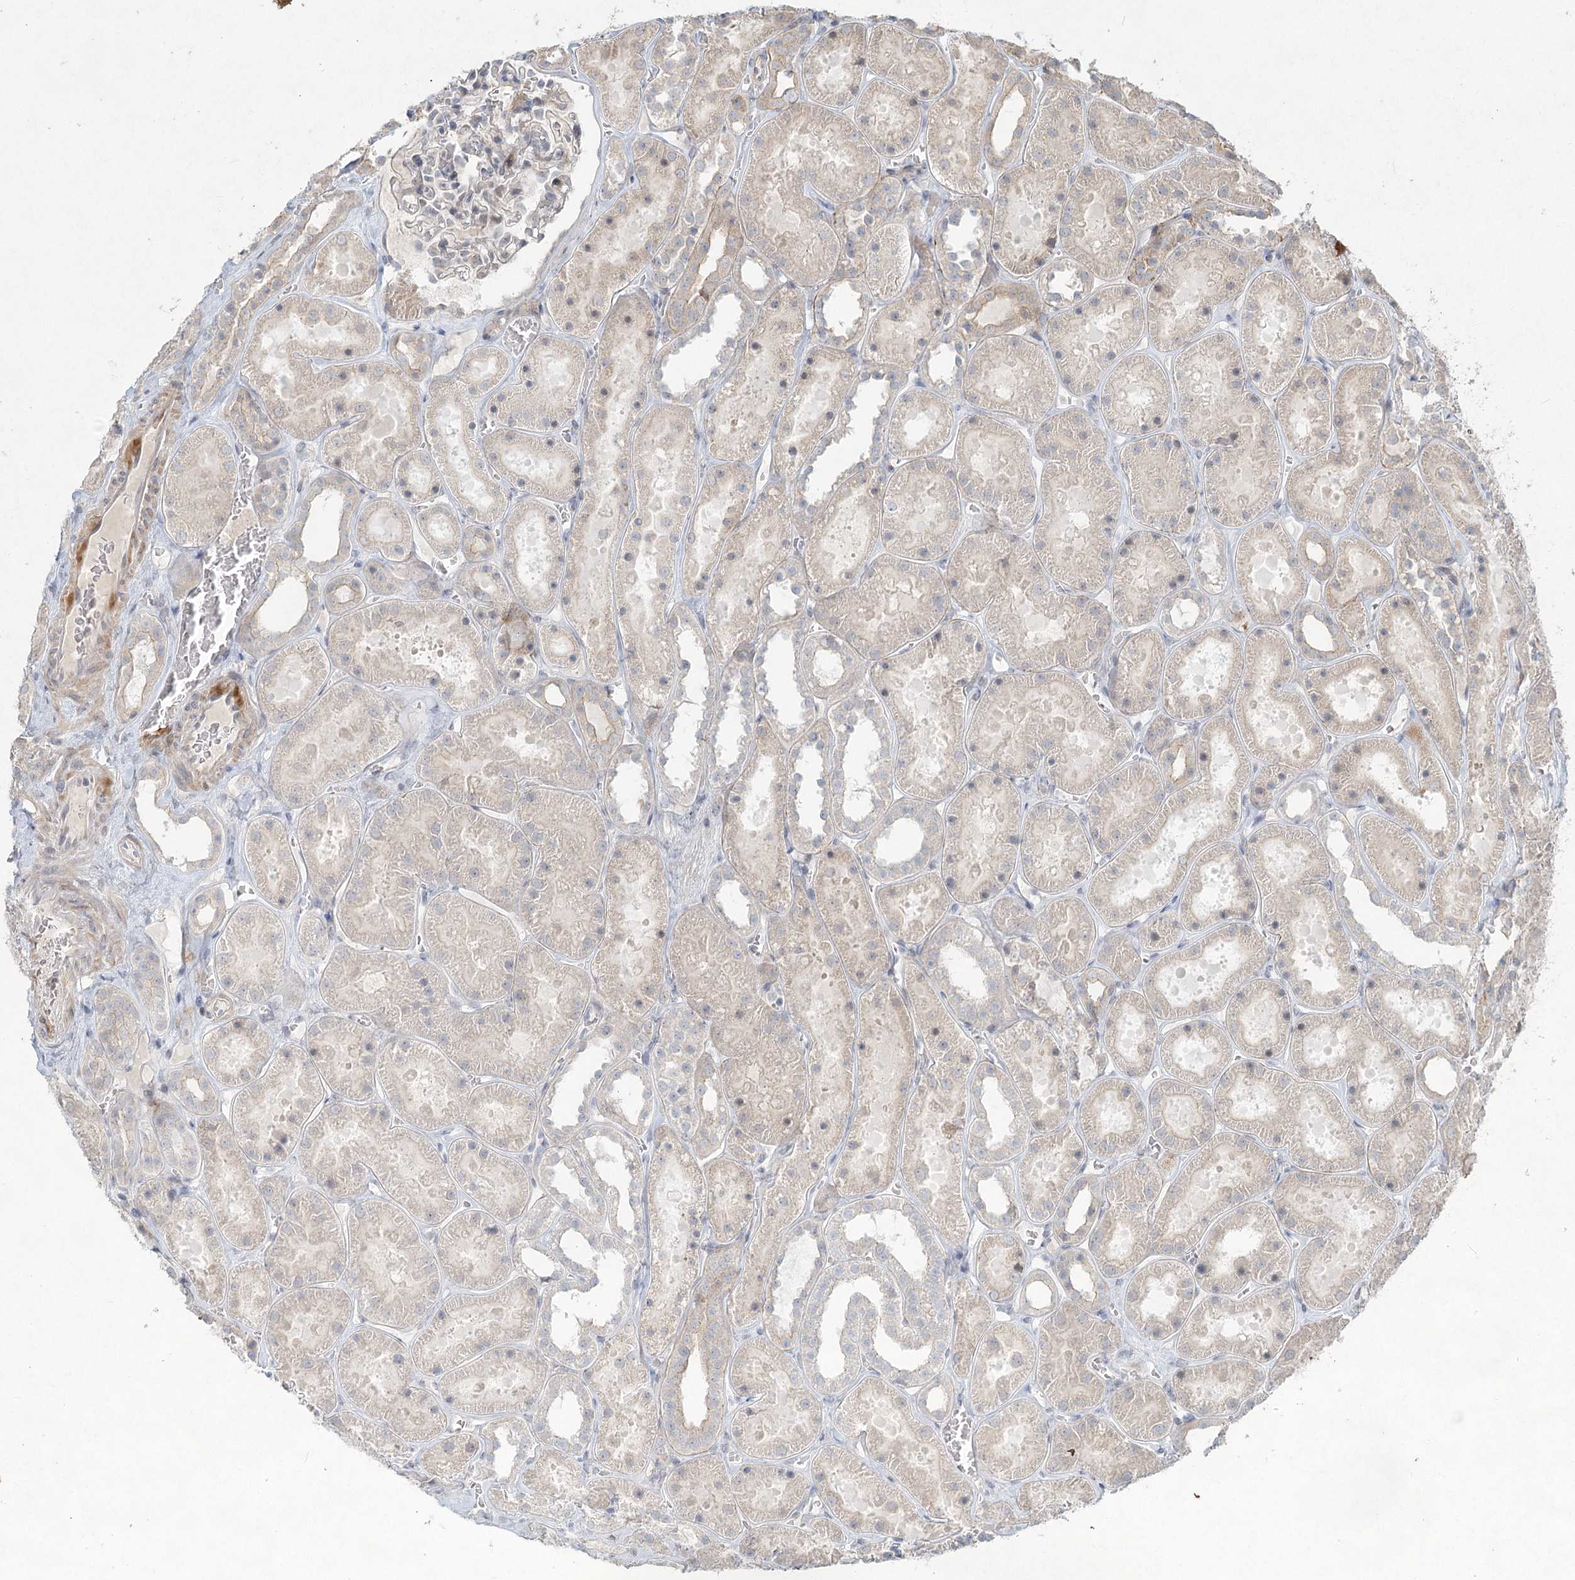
{"staining": {"intensity": "weak", "quantity": "<25%", "location": "cytoplasmic/membranous"}, "tissue": "kidney", "cell_type": "Cells in glomeruli", "image_type": "normal", "snomed": [{"axis": "morphology", "description": "Normal tissue, NOS"}, {"axis": "topography", "description": "Kidney"}], "caption": "Immunohistochemistry of normal kidney shows no expression in cells in glomeruli. (DAB IHC visualized using brightfield microscopy, high magnification).", "gene": "LRP2BP", "patient": {"sex": "female", "age": 41}}